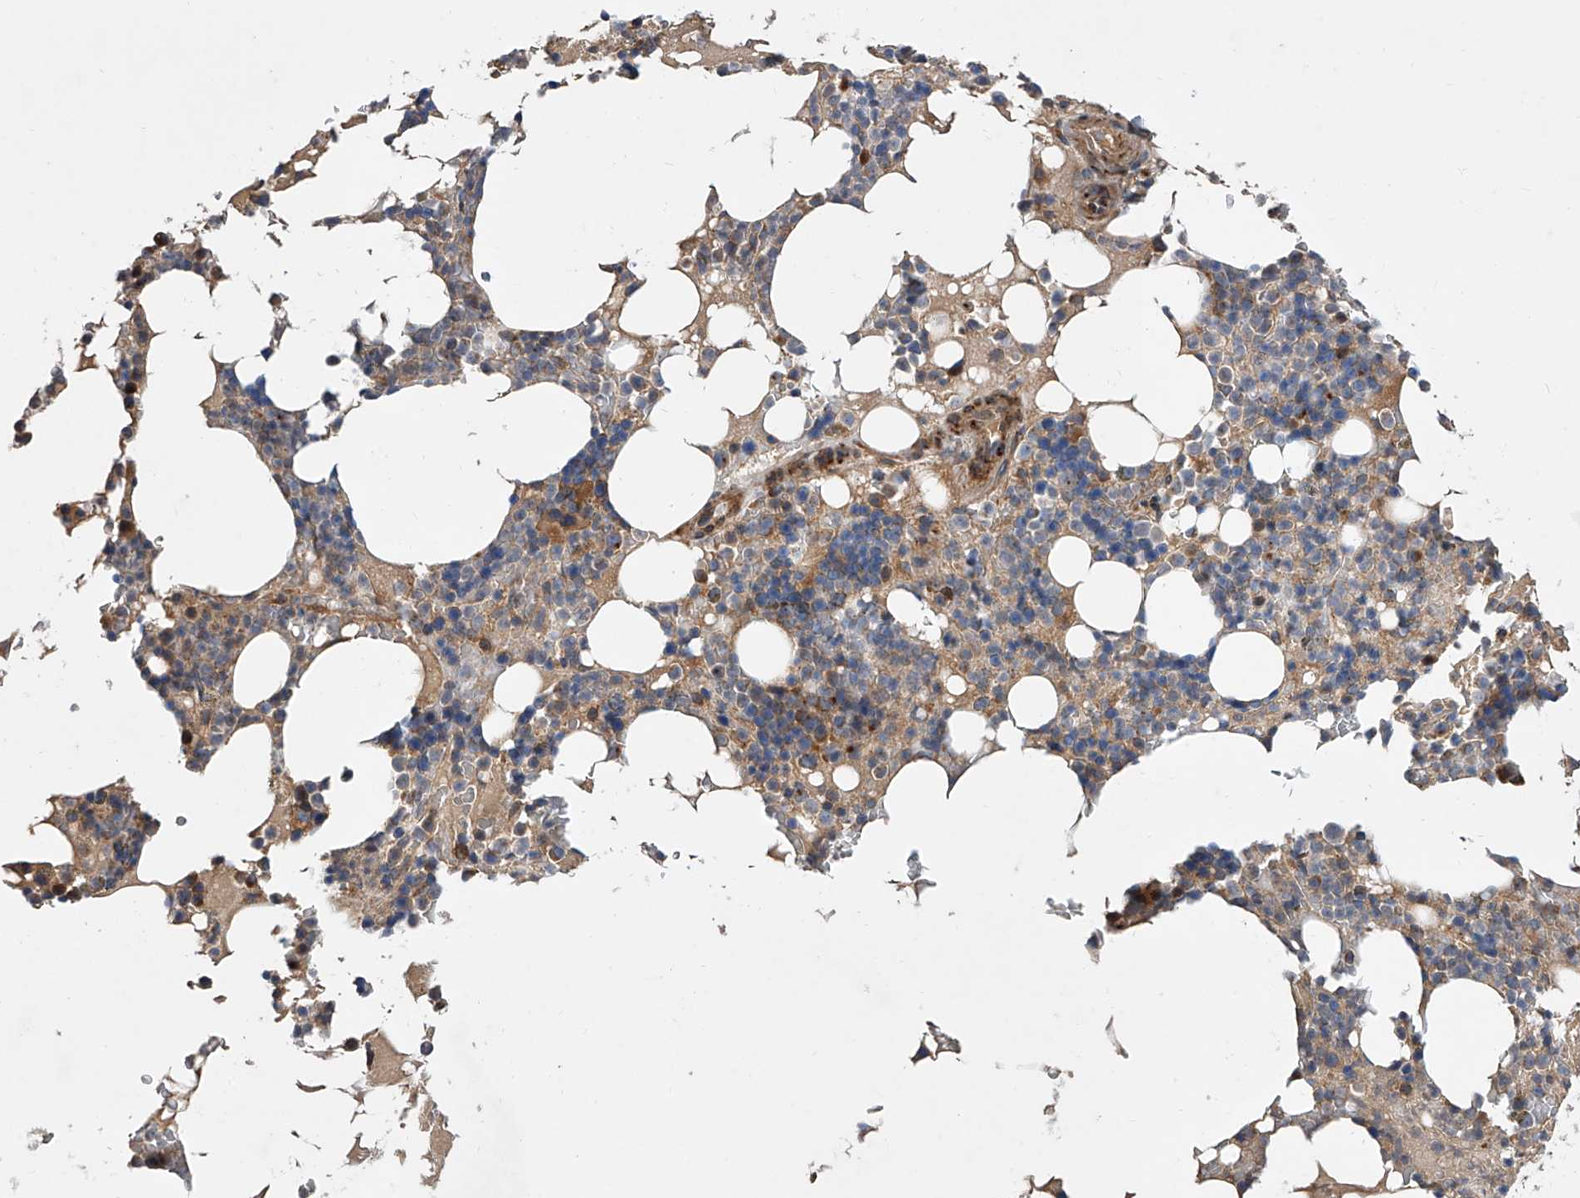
{"staining": {"intensity": "moderate", "quantity": "<25%", "location": "cytoplasmic/membranous"}, "tissue": "bone marrow", "cell_type": "Hematopoietic cells", "image_type": "normal", "snomed": [{"axis": "morphology", "description": "Normal tissue, NOS"}, {"axis": "topography", "description": "Bone marrow"}], "caption": "Immunohistochemistry staining of benign bone marrow, which exhibits low levels of moderate cytoplasmic/membranous positivity in approximately <25% of hematopoietic cells indicating moderate cytoplasmic/membranous protein staining. The staining was performed using DAB (brown) for protein detection and nuclei were counterstained in hematoxylin (blue).", "gene": "USP47", "patient": {"sex": "male", "age": 58}}